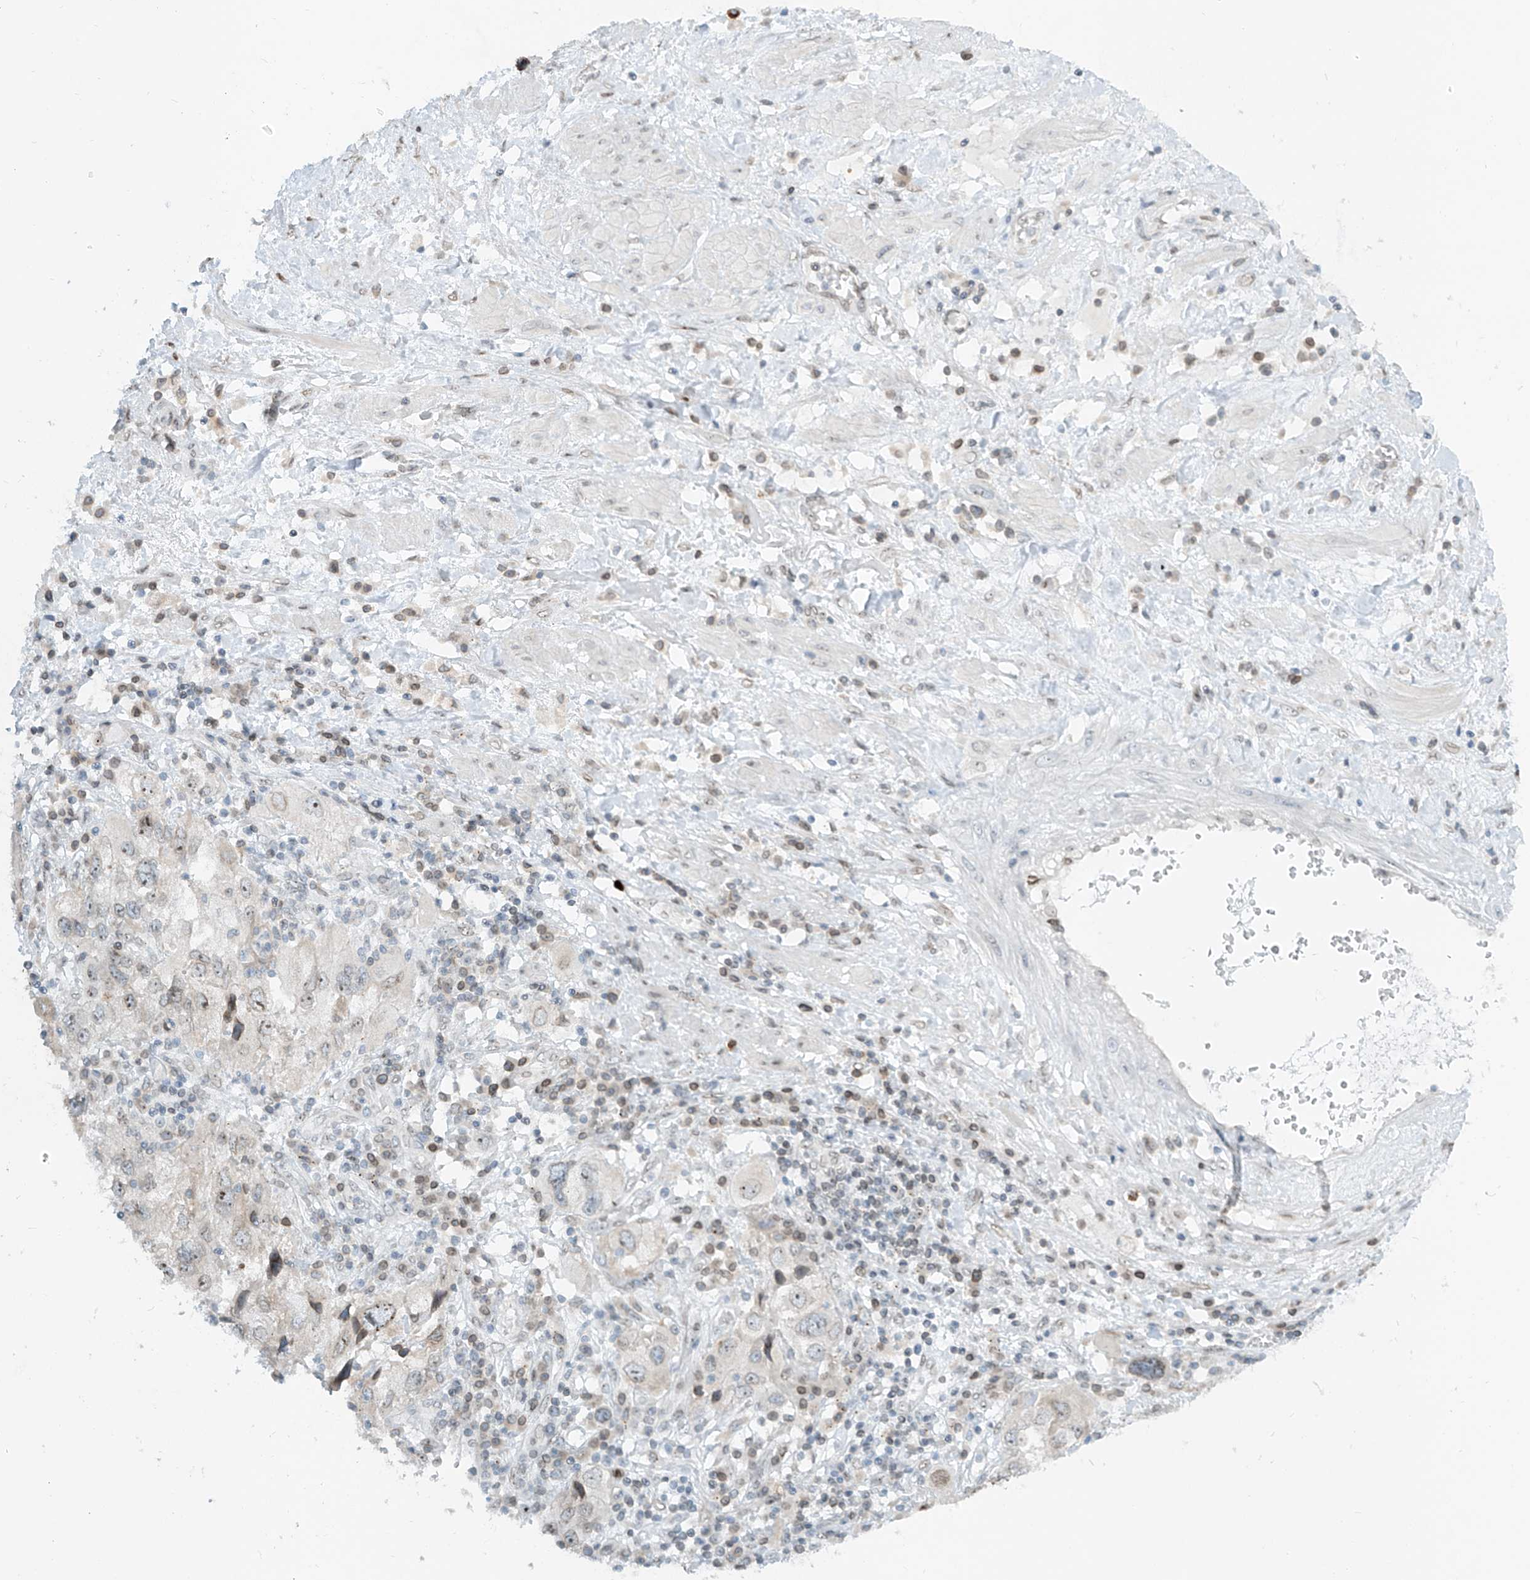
{"staining": {"intensity": "moderate", "quantity": "<25%", "location": "cytoplasmic/membranous,nuclear"}, "tissue": "endometrial cancer", "cell_type": "Tumor cells", "image_type": "cancer", "snomed": [{"axis": "morphology", "description": "Adenocarcinoma, NOS"}, {"axis": "topography", "description": "Endometrium"}], "caption": "Immunohistochemical staining of adenocarcinoma (endometrial) reveals low levels of moderate cytoplasmic/membranous and nuclear protein positivity in about <25% of tumor cells.", "gene": "SAMD15", "patient": {"sex": "female", "age": 49}}